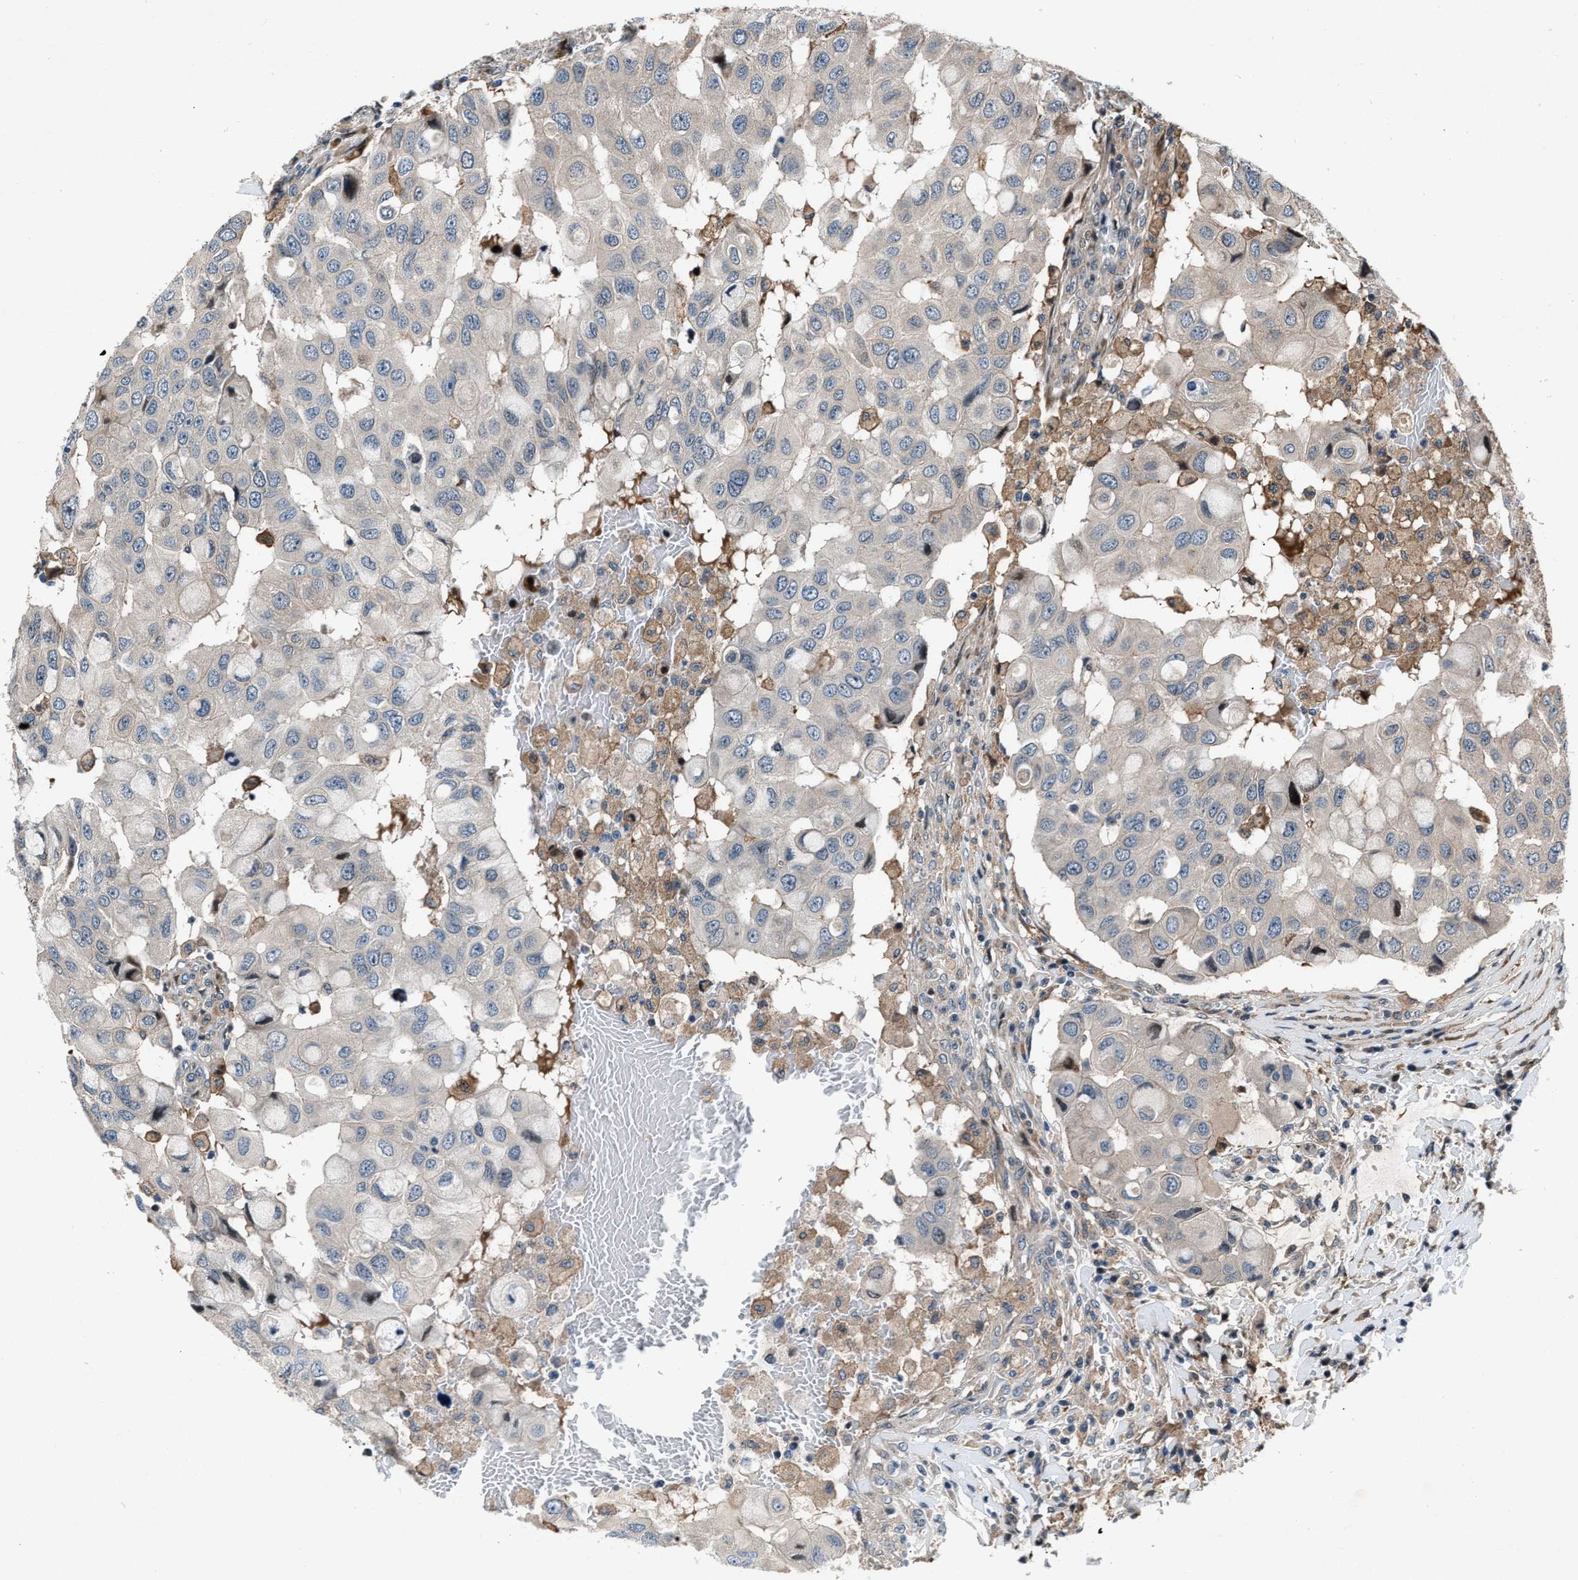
{"staining": {"intensity": "negative", "quantity": "none", "location": "none"}, "tissue": "breast cancer", "cell_type": "Tumor cells", "image_type": "cancer", "snomed": [{"axis": "morphology", "description": "Duct carcinoma"}, {"axis": "topography", "description": "Breast"}], "caption": "This is an immunohistochemistry (IHC) image of breast intraductal carcinoma. There is no staining in tumor cells.", "gene": "DYNC2I1", "patient": {"sex": "female", "age": 27}}